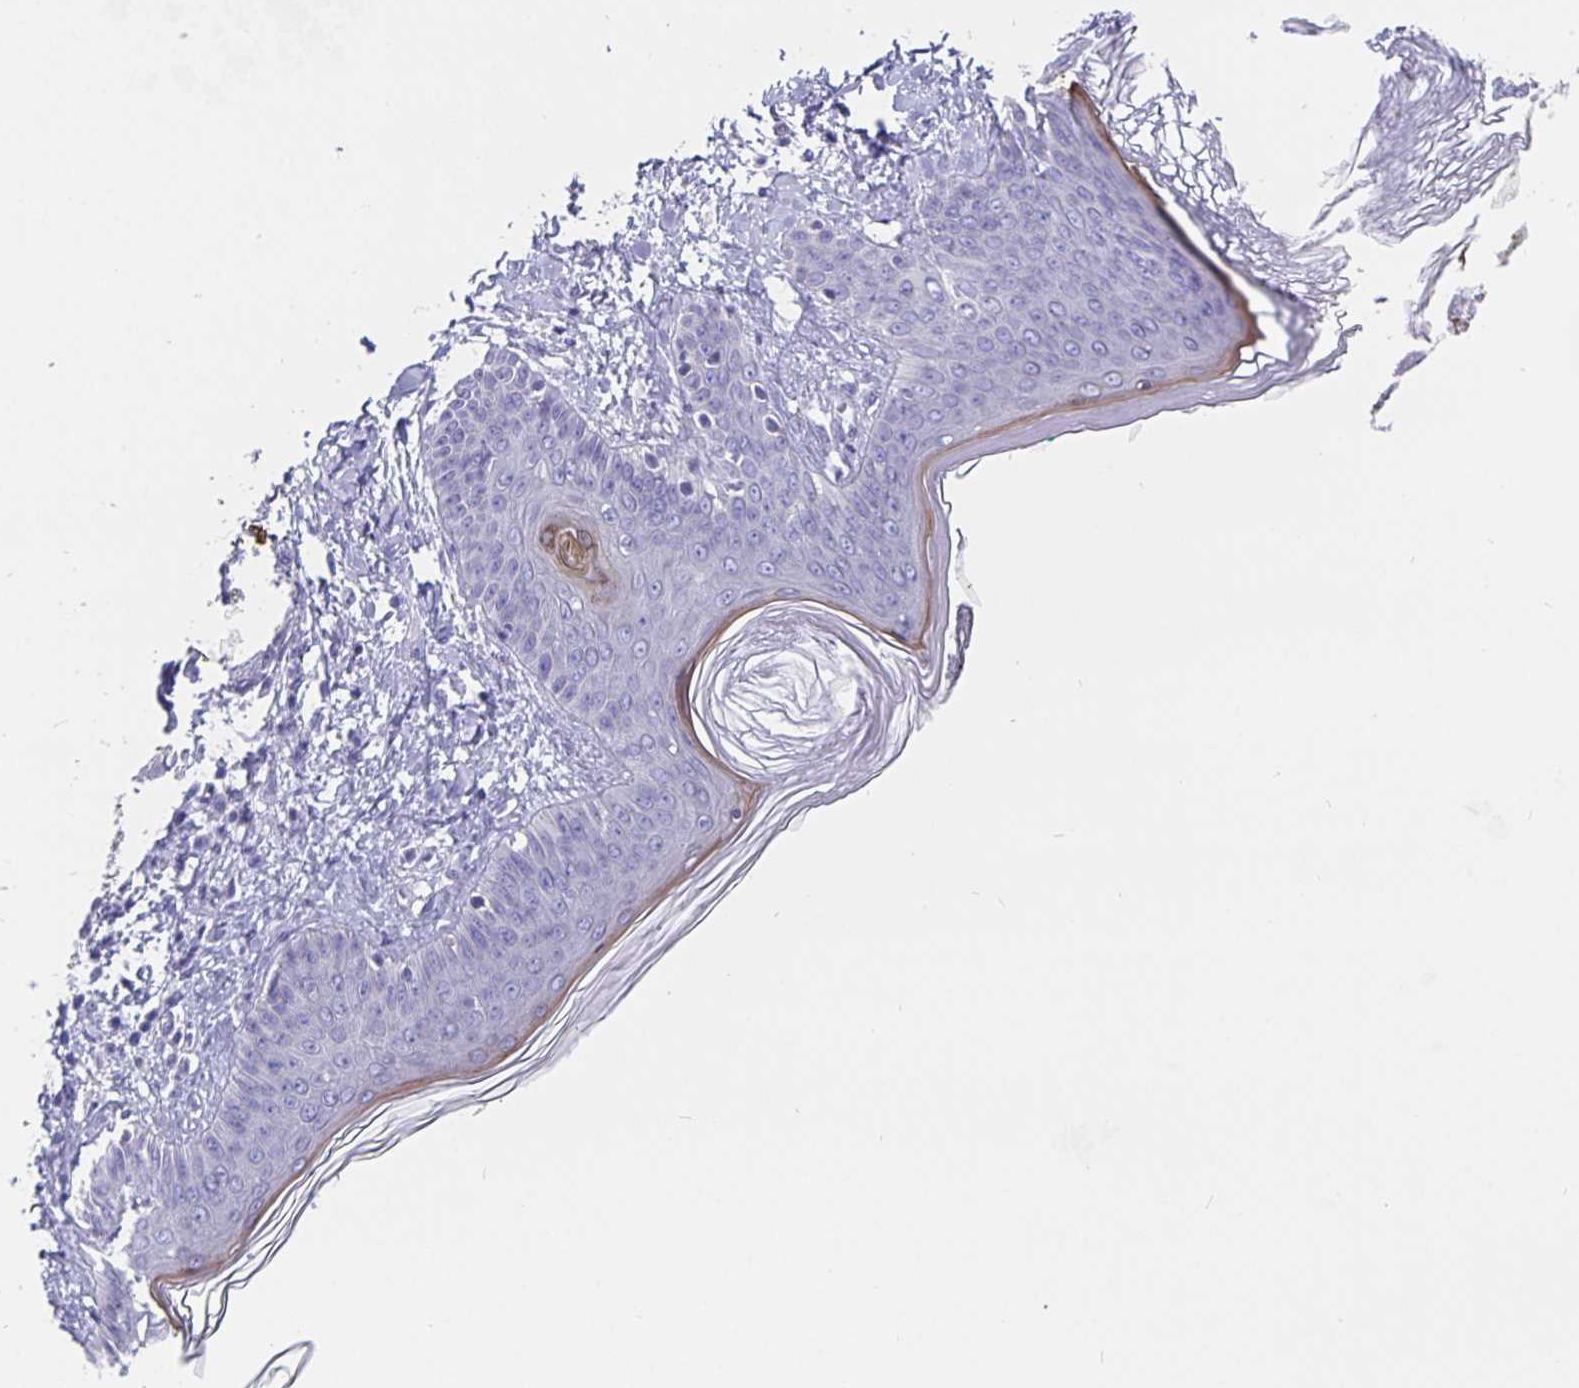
{"staining": {"intensity": "negative", "quantity": "none", "location": "none"}, "tissue": "skin", "cell_type": "Fibroblasts", "image_type": "normal", "snomed": [{"axis": "morphology", "description": "Normal tissue, NOS"}, {"axis": "topography", "description": "Skin"}], "caption": "This photomicrograph is of normal skin stained with IHC to label a protein in brown with the nuclei are counter-stained blue. There is no staining in fibroblasts. The staining is performed using DAB brown chromogen with nuclei counter-stained in using hematoxylin.", "gene": "CFAP74", "patient": {"sex": "female", "age": 34}}